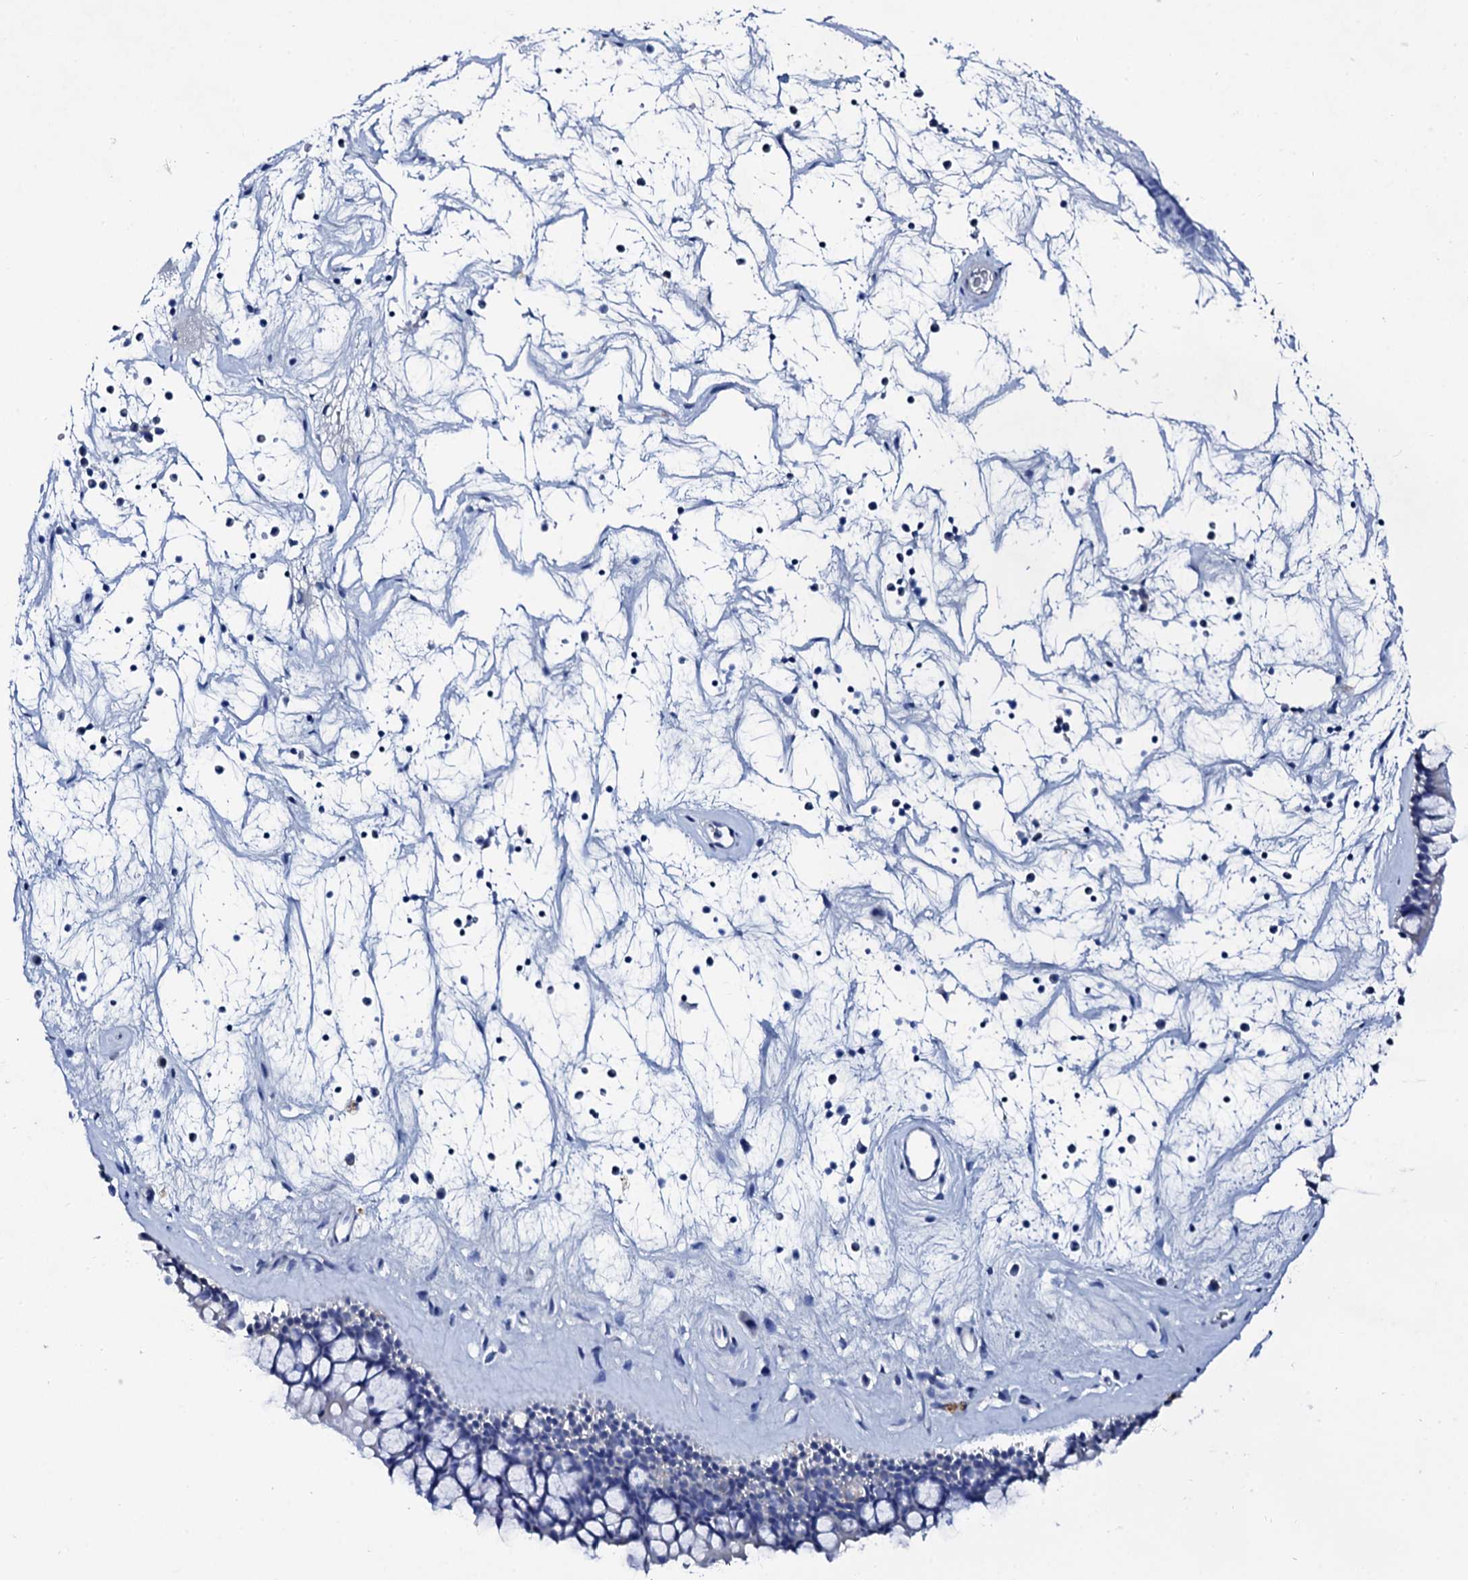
{"staining": {"intensity": "negative", "quantity": "none", "location": "none"}, "tissue": "nasopharynx", "cell_type": "Respiratory epithelial cells", "image_type": "normal", "snomed": [{"axis": "morphology", "description": "Normal tissue, NOS"}, {"axis": "topography", "description": "Nasopharynx"}], "caption": "Immunohistochemistry (IHC) photomicrograph of benign nasopharynx stained for a protein (brown), which shows no expression in respiratory epithelial cells. Nuclei are stained in blue.", "gene": "GLB1L3", "patient": {"sex": "male", "age": 64}}